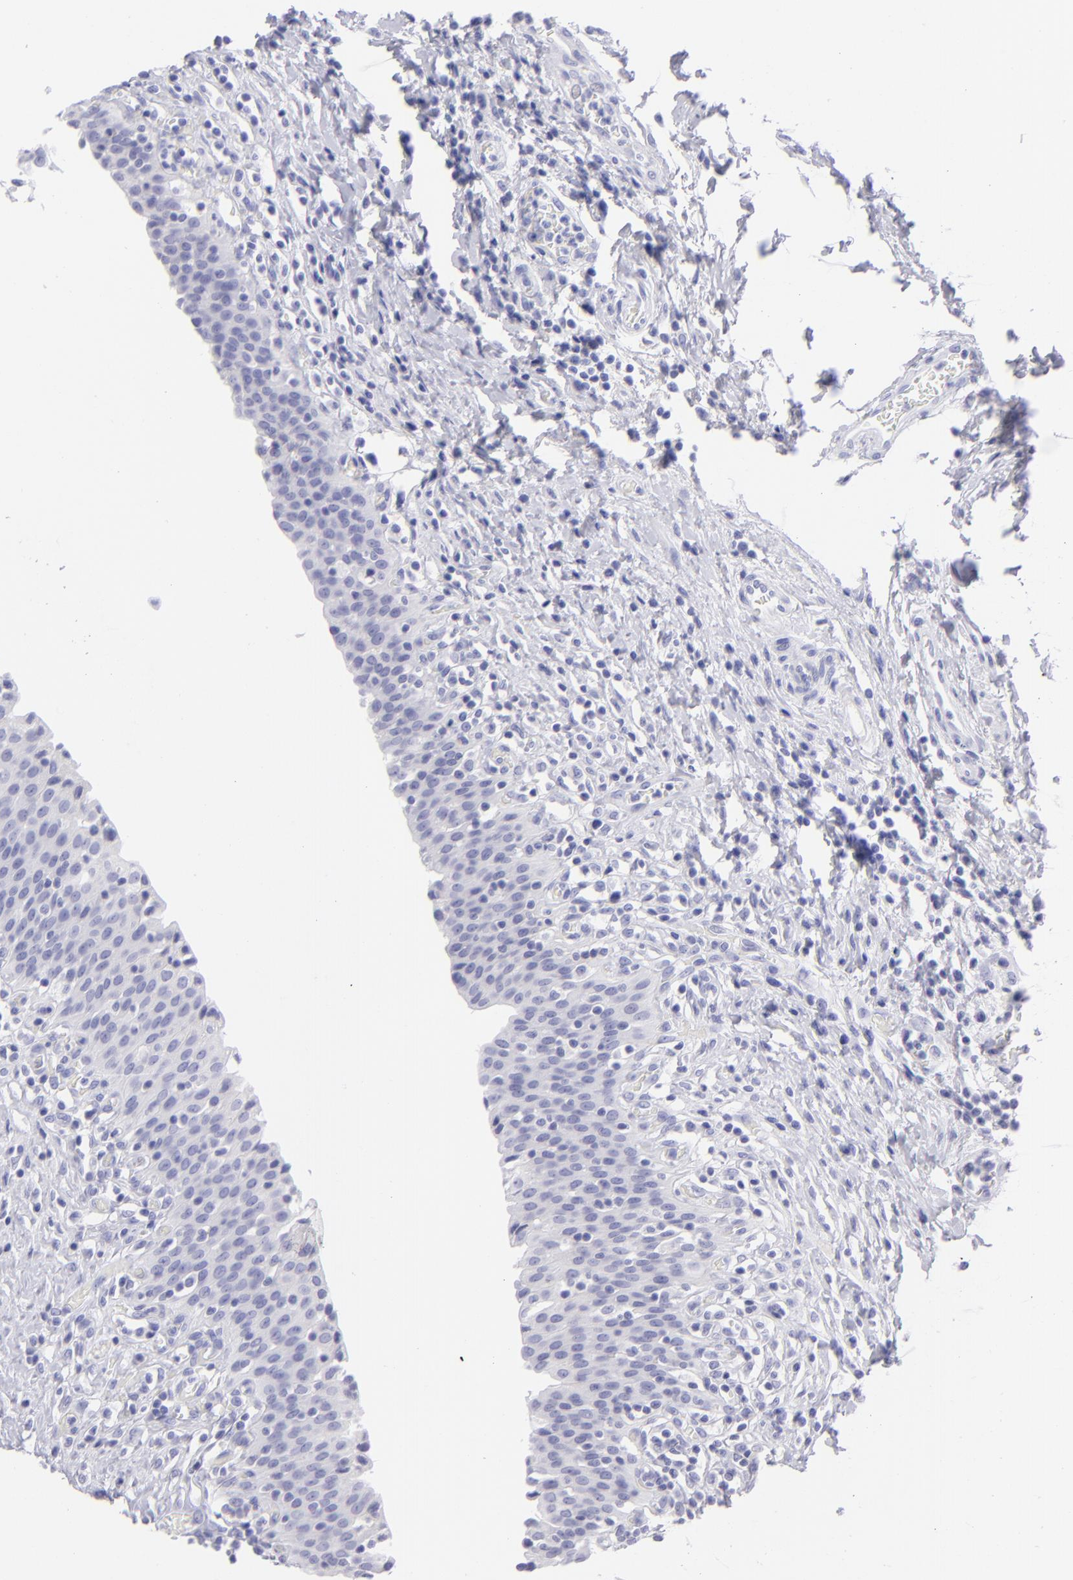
{"staining": {"intensity": "negative", "quantity": "none", "location": "none"}, "tissue": "urinary bladder", "cell_type": "Urothelial cells", "image_type": "normal", "snomed": [{"axis": "morphology", "description": "Normal tissue, NOS"}, {"axis": "topography", "description": "Urinary bladder"}], "caption": "Immunohistochemistry photomicrograph of unremarkable human urinary bladder stained for a protein (brown), which reveals no staining in urothelial cells. (IHC, brightfield microscopy, high magnification).", "gene": "SLC1A2", "patient": {"sex": "male", "age": 51}}